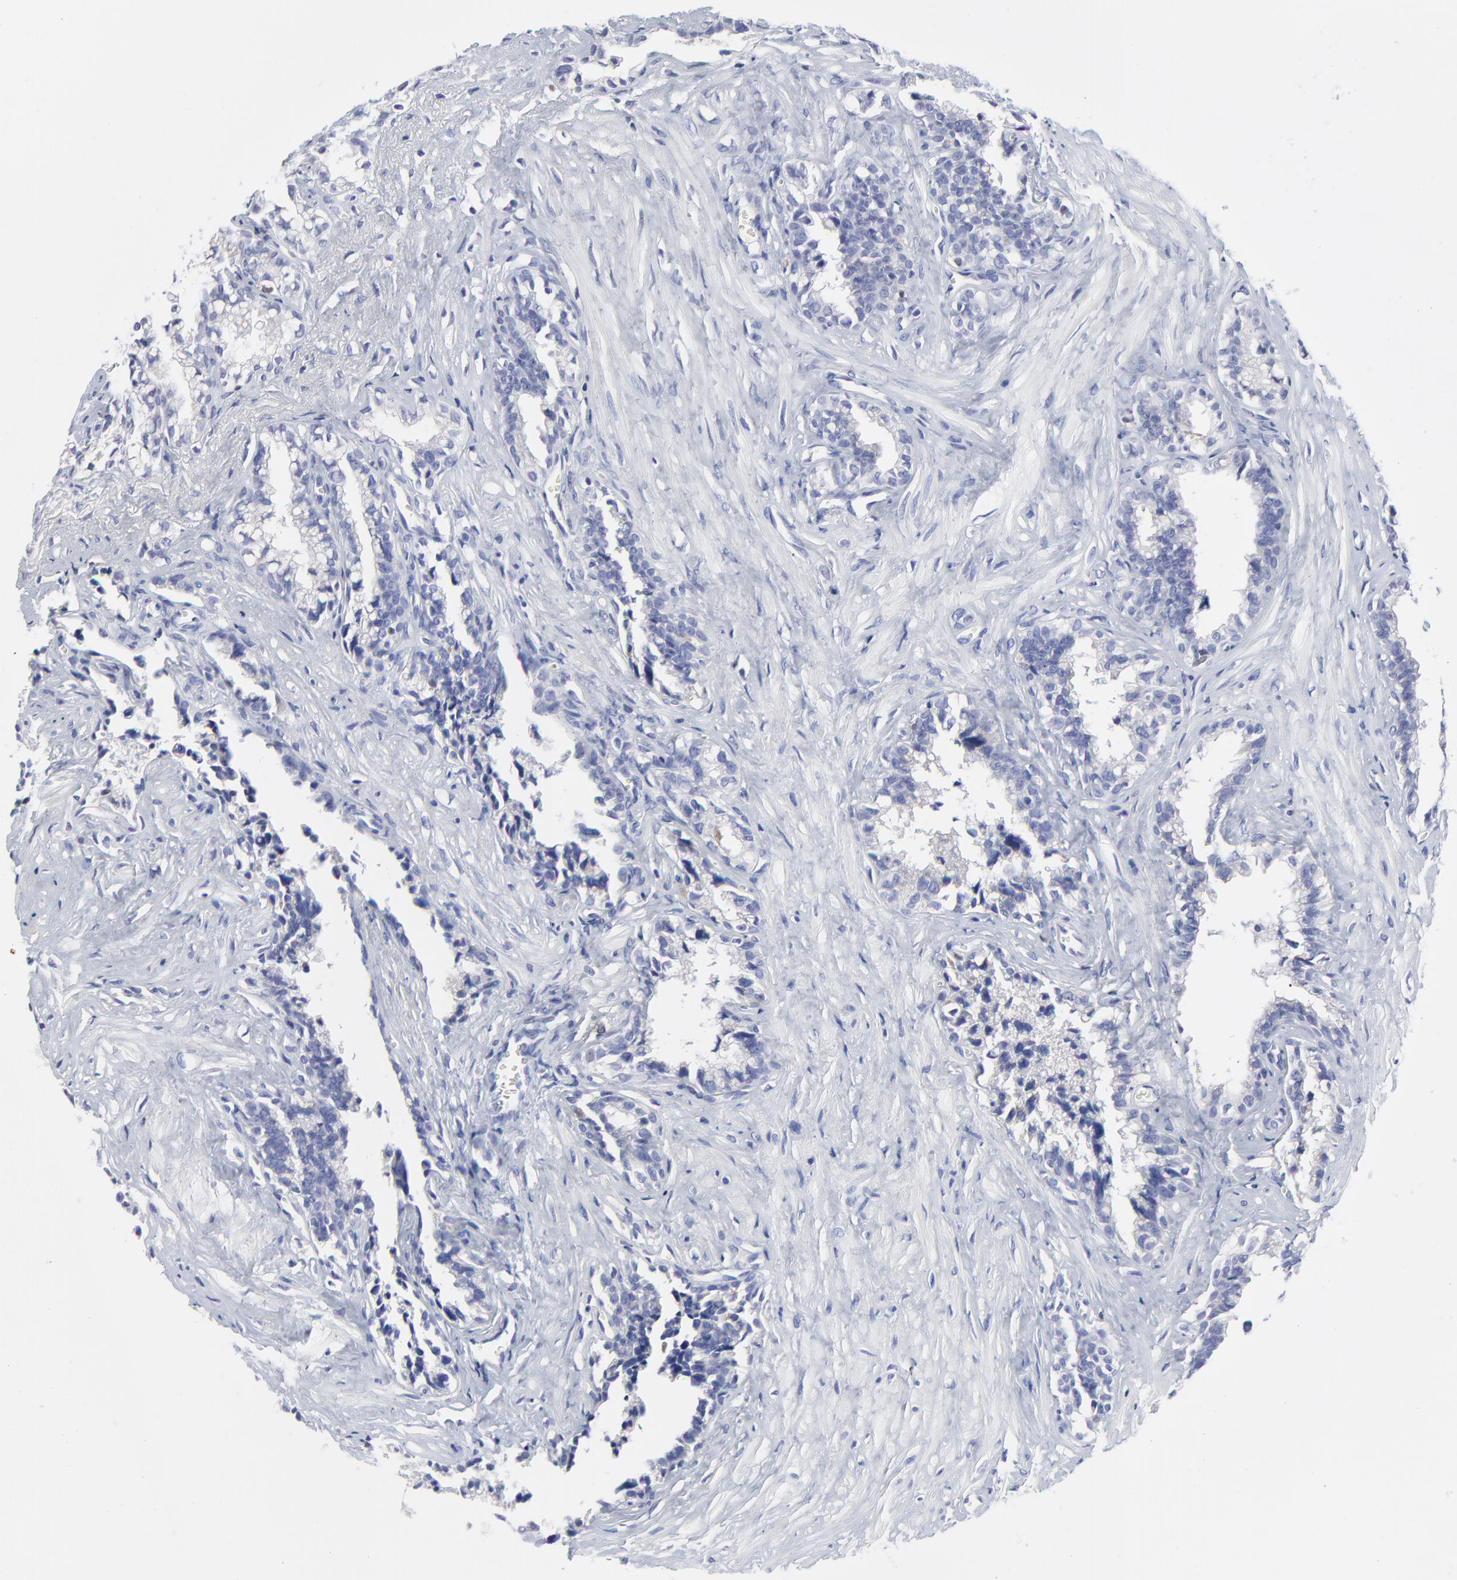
{"staining": {"intensity": "negative", "quantity": "none", "location": "none"}, "tissue": "seminal vesicle", "cell_type": "Glandular cells", "image_type": "normal", "snomed": [{"axis": "morphology", "description": "Normal tissue, NOS"}, {"axis": "topography", "description": "Seminal veicle"}], "caption": "The image displays no significant positivity in glandular cells of seminal vesicle. (DAB IHC, high magnification).", "gene": "NCAPH", "patient": {"sex": "male", "age": 60}}